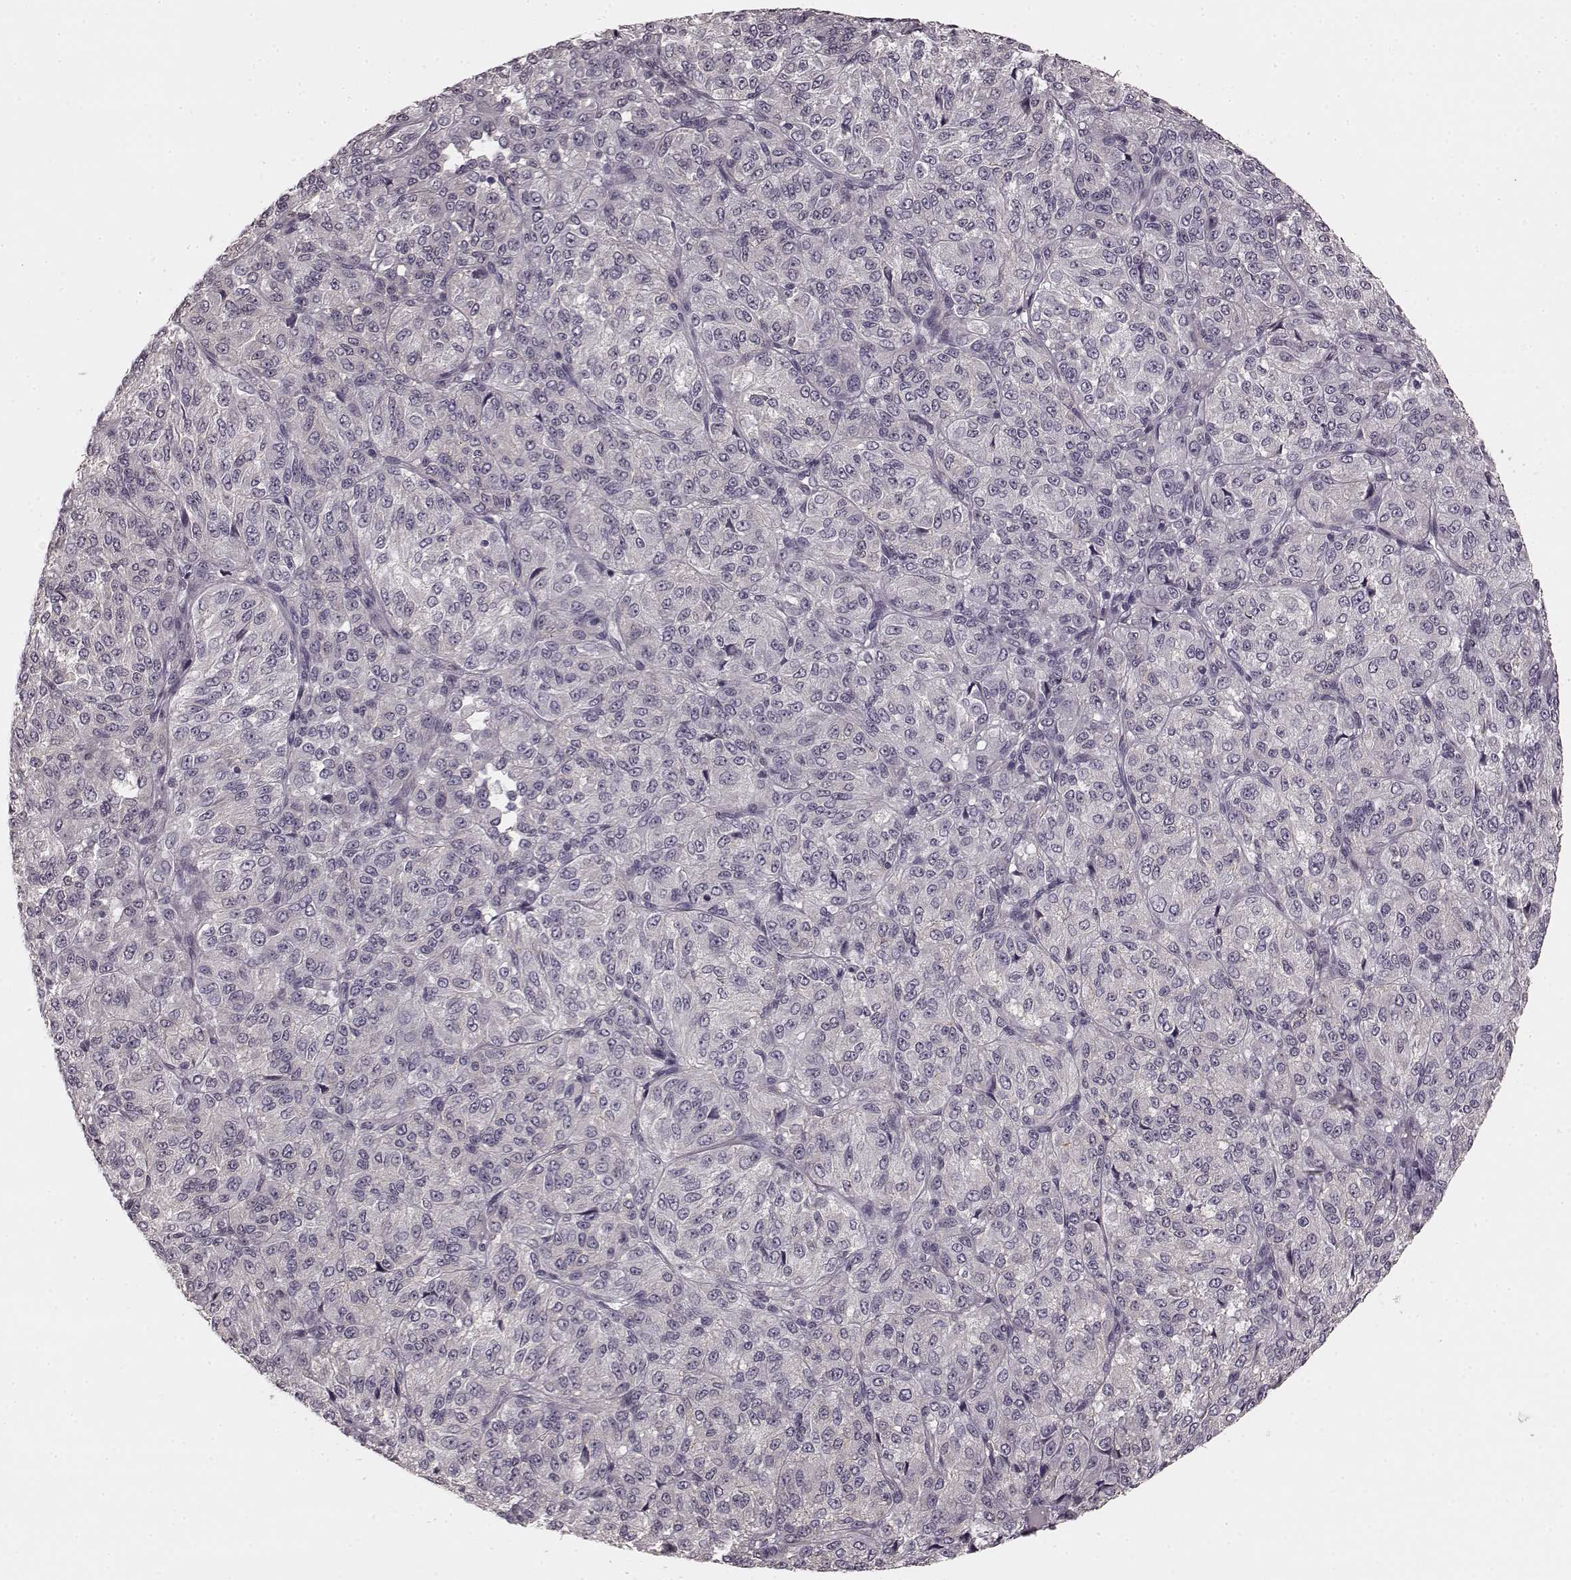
{"staining": {"intensity": "negative", "quantity": "none", "location": "none"}, "tissue": "melanoma", "cell_type": "Tumor cells", "image_type": "cancer", "snomed": [{"axis": "morphology", "description": "Malignant melanoma, Metastatic site"}, {"axis": "topography", "description": "Brain"}], "caption": "Immunohistochemistry (IHC) image of human malignant melanoma (metastatic site) stained for a protein (brown), which shows no positivity in tumor cells. Nuclei are stained in blue.", "gene": "PRKCE", "patient": {"sex": "female", "age": 56}}